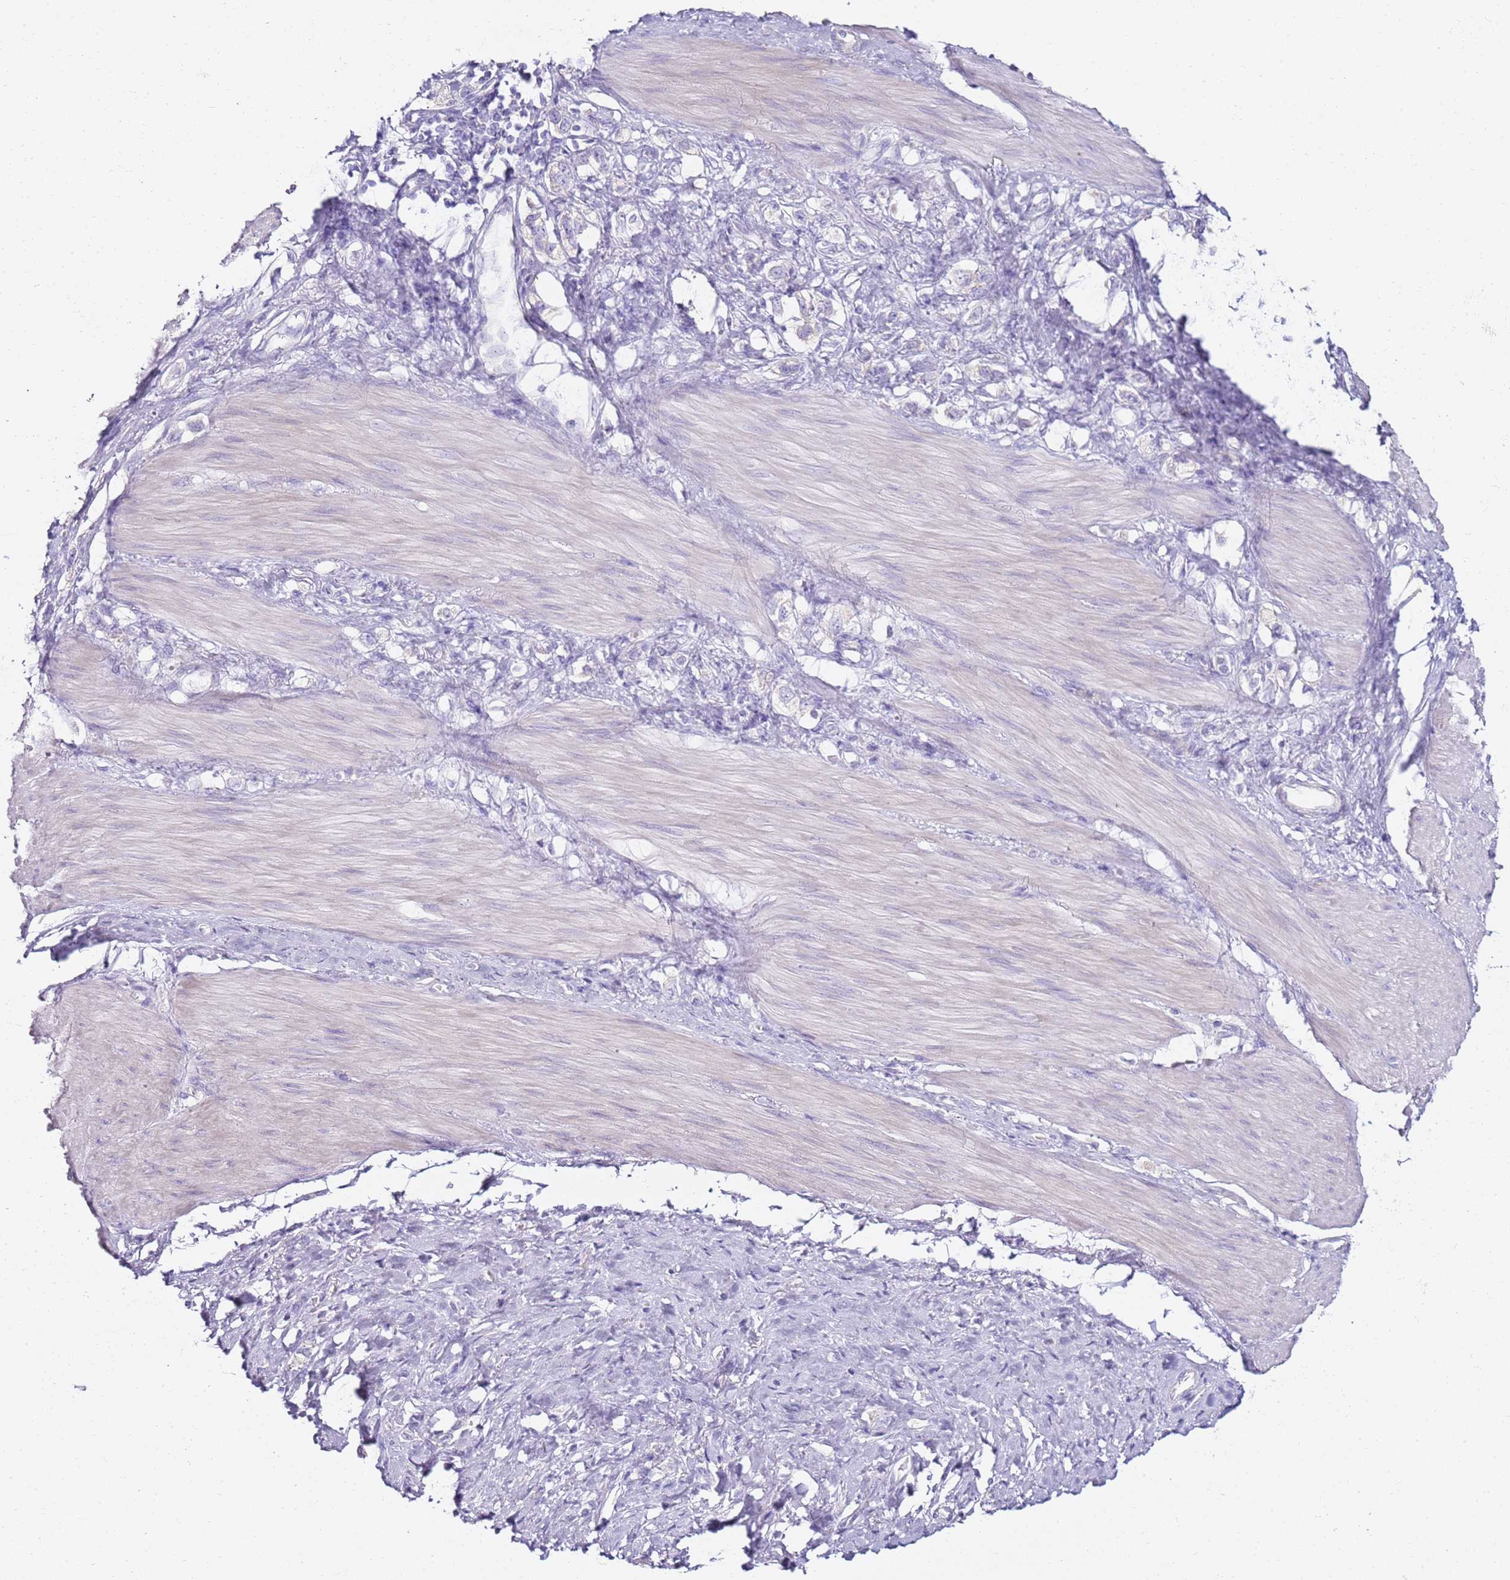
{"staining": {"intensity": "negative", "quantity": "none", "location": "none"}, "tissue": "stomach cancer", "cell_type": "Tumor cells", "image_type": "cancer", "snomed": [{"axis": "morphology", "description": "Adenocarcinoma, NOS"}, {"axis": "topography", "description": "Stomach"}], "caption": "There is no significant staining in tumor cells of stomach cancer.", "gene": "MYBPC3", "patient": {"sex": "female", "age": 65}}